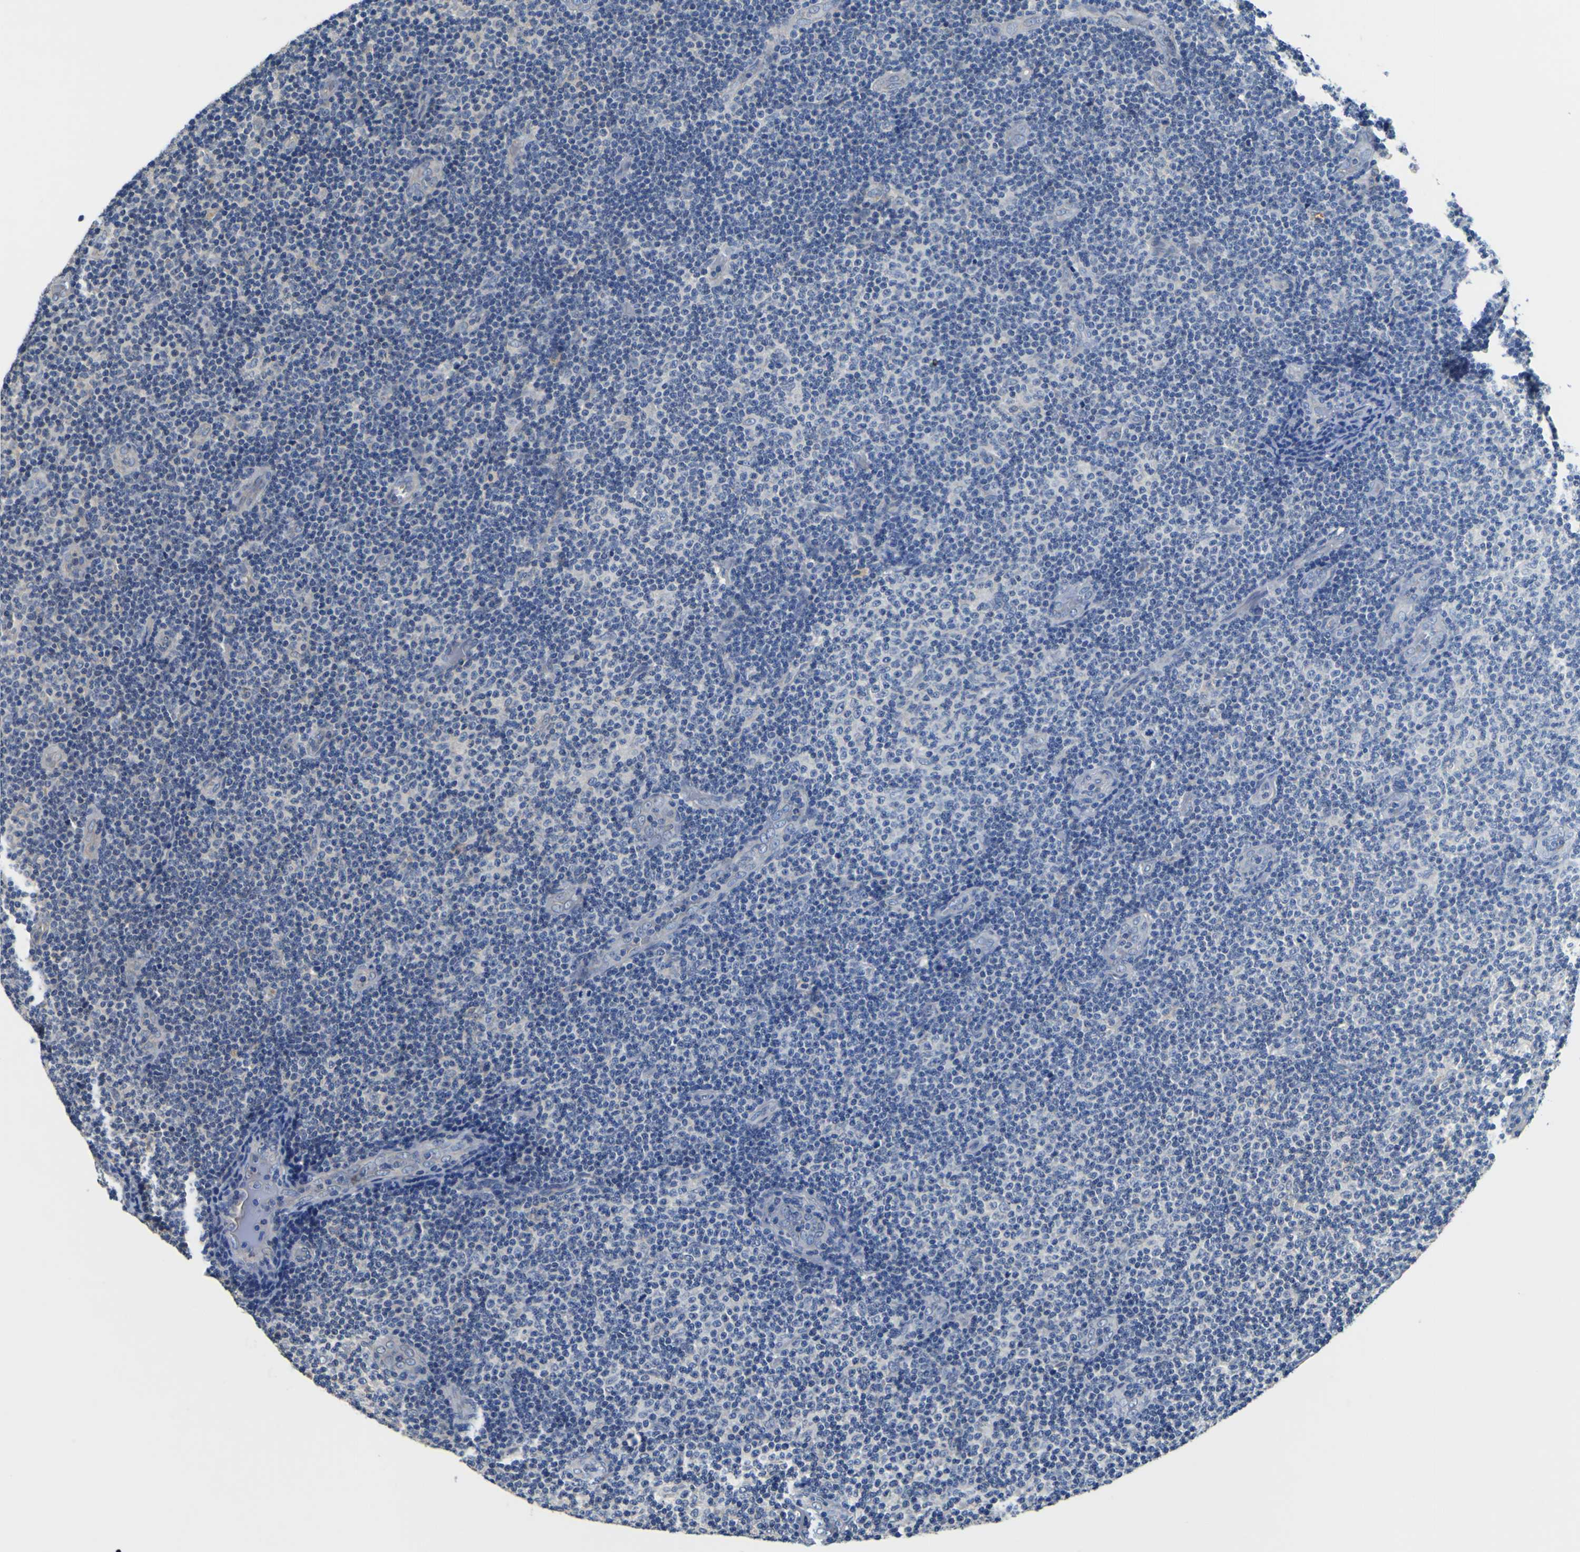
{"staining": {"intensity": "negative", "quantity": "none", "location": "none"}, "tissue": "lymphoma", "cell_type": "Tumor cells", "image_type": "cancer", "snomed": [{"axis": "morphology", "description": "Malignant lymphoma, non-Hodgkin's type, Low grade"}, {"axis": "topography", "description": "Lymph node"}], "caption": "Immunohistochemistry (IHC) photomicrograph of human low-grade malignant lymphoma, non-Hodgkin's type stained for a protein (brown), which demonstrates no expression in tumor cells.", "gene": "EPHB4", "patient": {"sex": "male", "age": 83}}